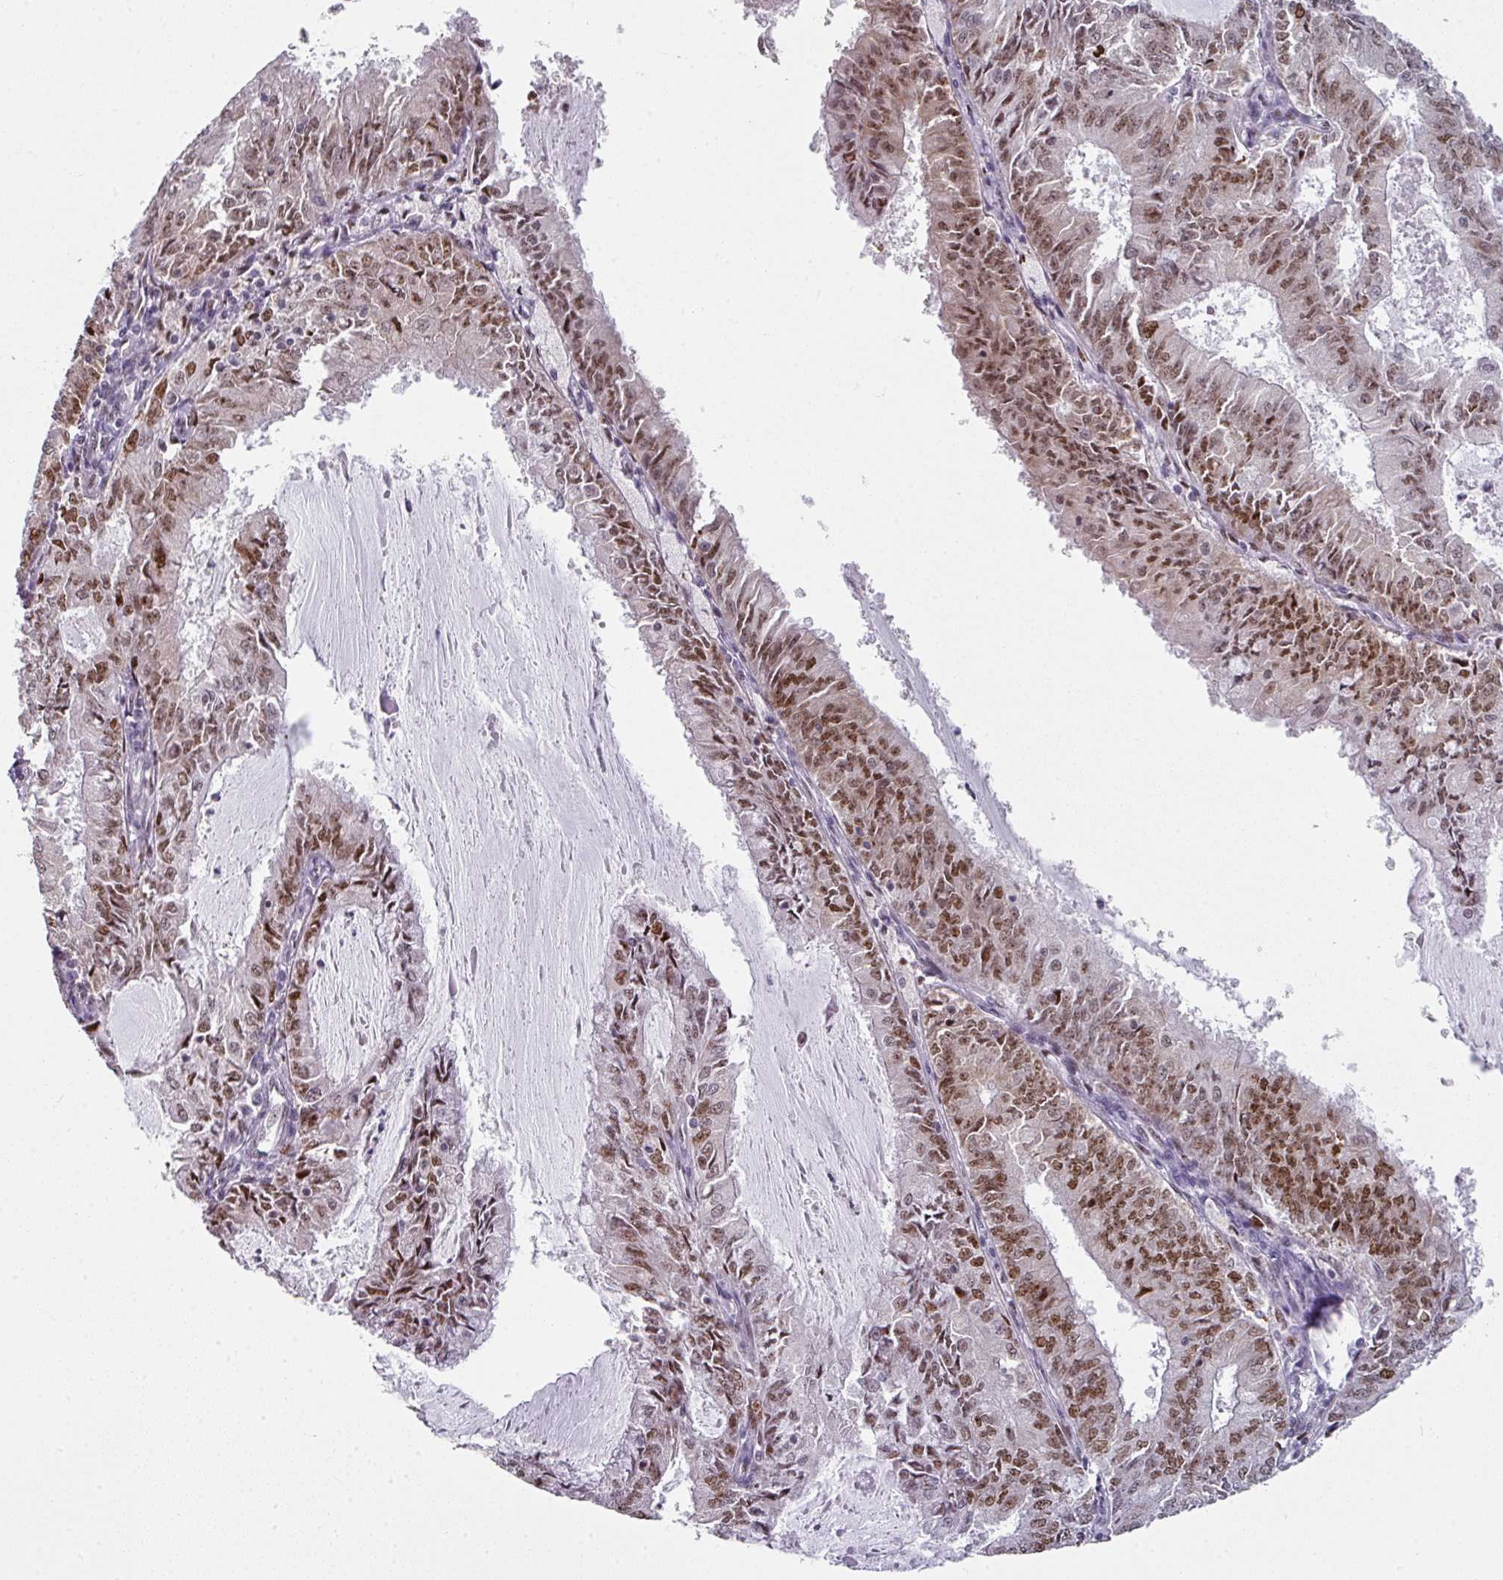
{"staining": {"intensity": "moderate", "quantity": ">75%", "location": "nuclear"}, "tissue": "endometrial cancer", "cell_type": "Tumor cells", "image_type": "cancer", "snomed": [{"axis": "morphology", "description": "Adenocarcinoma, NOS"}, {"axis": "topography", "description": "Endometrium"}], "caption": "An IHC photomicrograph of tumor tissue is shown. Protein staining in brown shows moderate nuclear positivity in endometrial cancer (adenocarcinoma) within tumor cells. The protein of interest is shown in brown color, while the nuclei are stained blue.", "gene": "RAD50", "patient": {"sex": "female", "age": 57}}